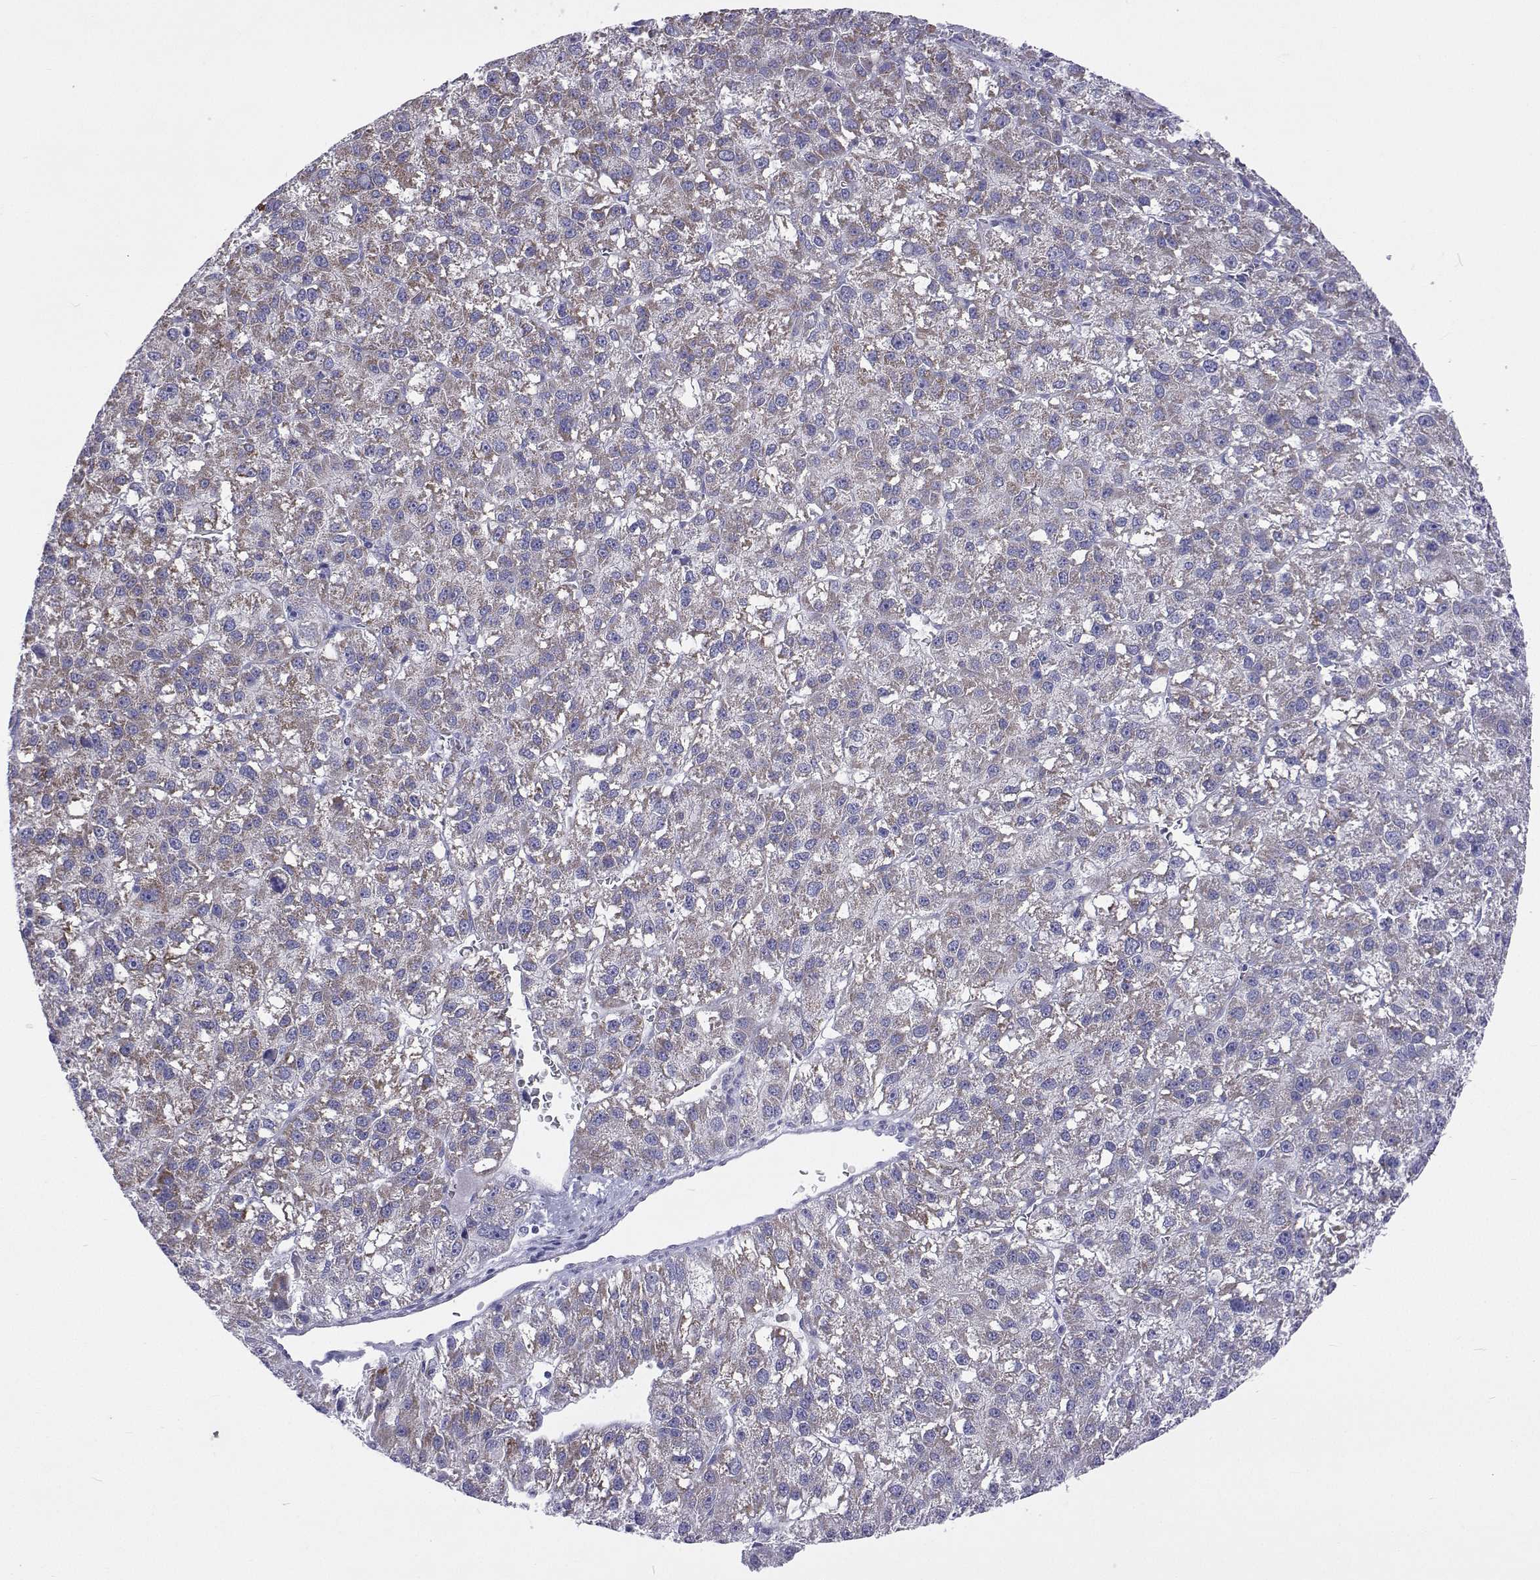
{"staining": {"intensity": "weak", "quantity": "<25%", "location": "cytoplasmic/membranous"}, "tissue": "liver cancer", "cell_type": "Tumor cells", "image_type": "cancer", "snomed": [{"axis": "morphology", "description": "Carcinoma, Hepatocellular, NOS"}, {"axis": "topography", "description": "Liver"}], "caption": "Immunohistochemical staining of human liver cancer (hepatocellular carcinoma) reveals no significant expression in tumor cells.", "gene": "UMODL1", "patient": {"sex": "female", "age": 70}}